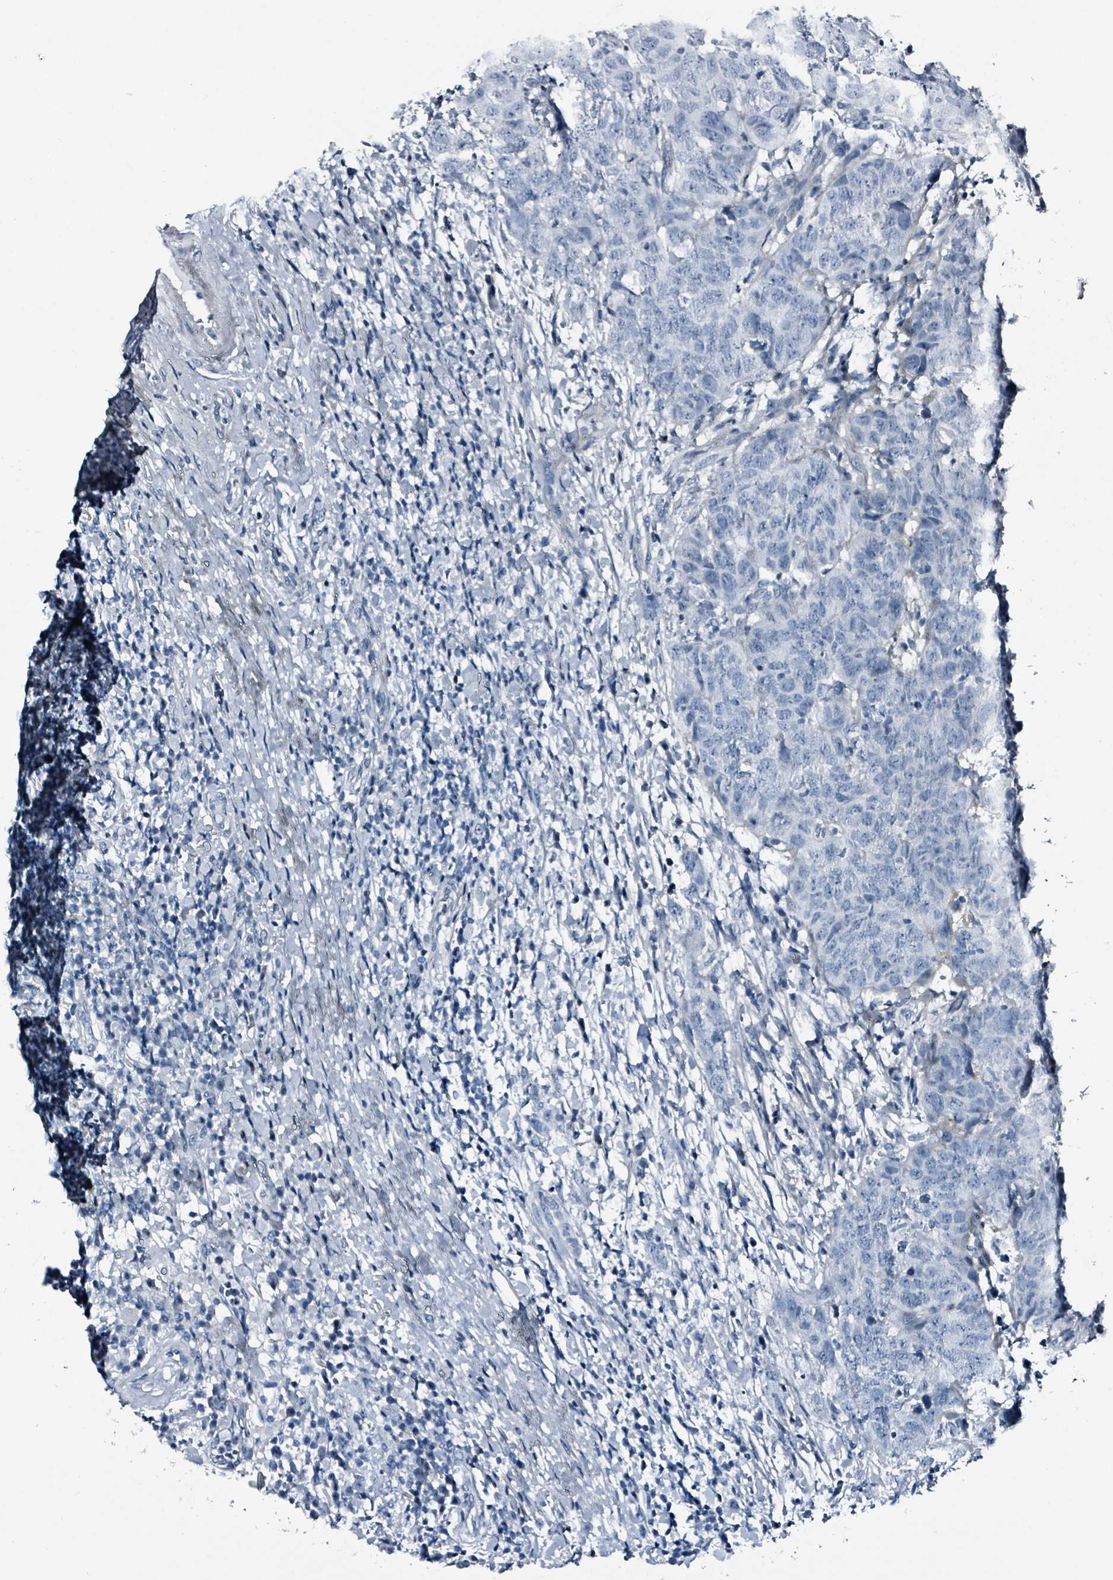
{"staining": {"intensity": "negative", "quantity": "none", "location": "none"}, "tissue": "head and neck cancer", "cell_type": "Tumor cells", "image_type": "cancer", "snomed": [{"axis": "morphology", "description": "Normal tissue, NOS"}, {"axis": "morphology", "description": "Squamous cell carcinoma, NOS"}, {"axis": "topography", "description": "Skeletal muscle"}, {"axis": "topography", "description": "Vascular tissue"}, {"axis": "topography", "description": "Peripheral nerve tissue"}, {"axis": "topography", "description": "Head-Neck"}], "caption": "A photomicrograph of human head and neck cancer (squamous cell carcinoma) is negative for staining in tumor cells.", "gene": "CA9", "patient": {"sex": "male", "age": 66}}